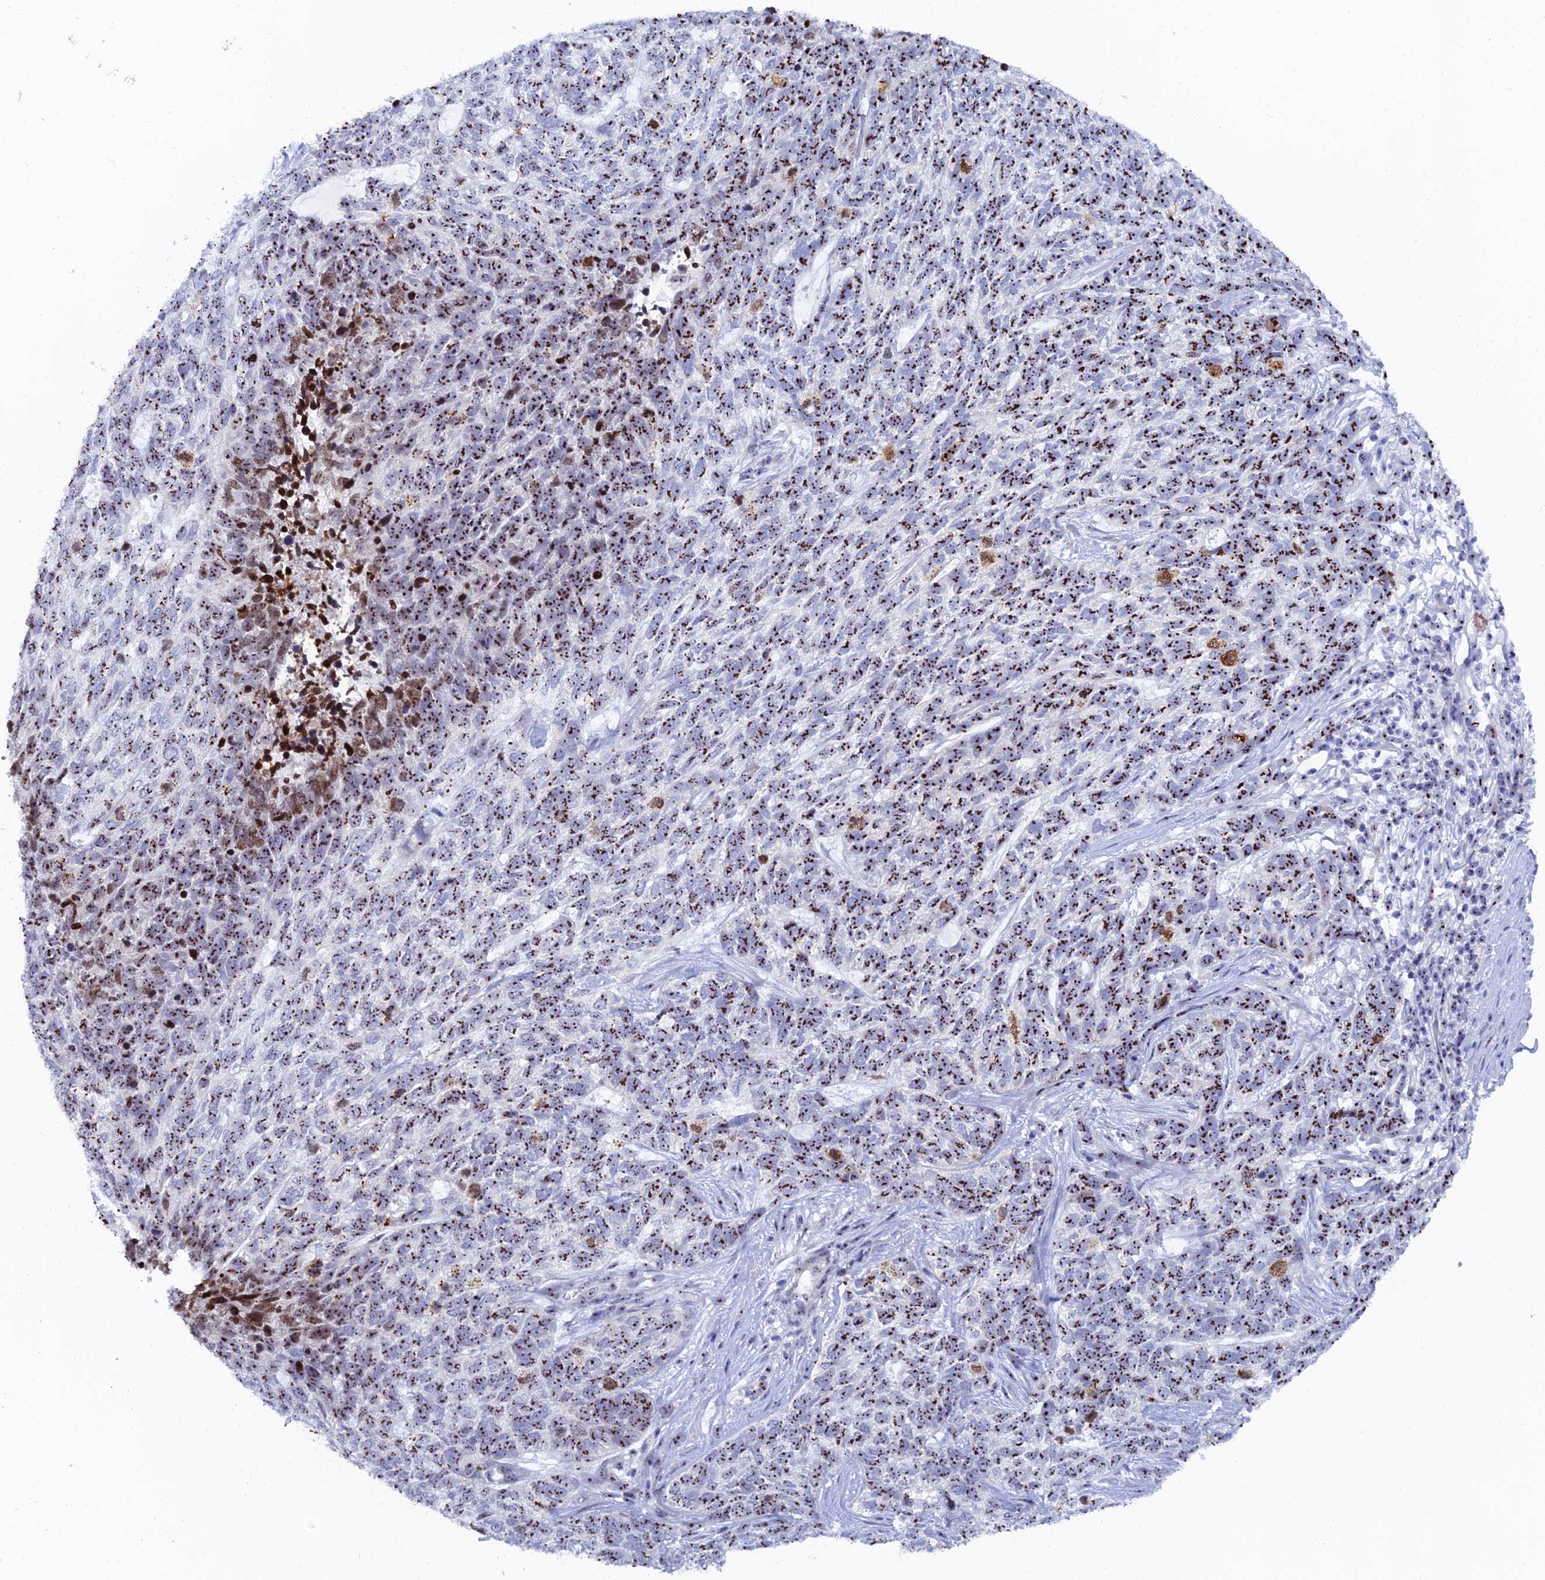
{"staining": {"intensity": "strong", "quantity": ">75%", "location": "nuclear"}, "tissue": "skin cancer", "cell_type": "Tumor cells", "image_type": "cancer", "snomed": [{"axis": "morphology", "description": "Basal cell carcinoma"}, {"axis": "topography", "description": "Skin"}], "caption": "The micrograph reveals staining of skin cancer (basal cell carcinoma), revealing strong nuclear protein expression (brown color) within tumor cells. Immunohistochemistry stains the protein of interest in brown and the nuclei are stained blue.", "gene": "RSL1D1", "patient": {"sex": "female", "age": 65}}